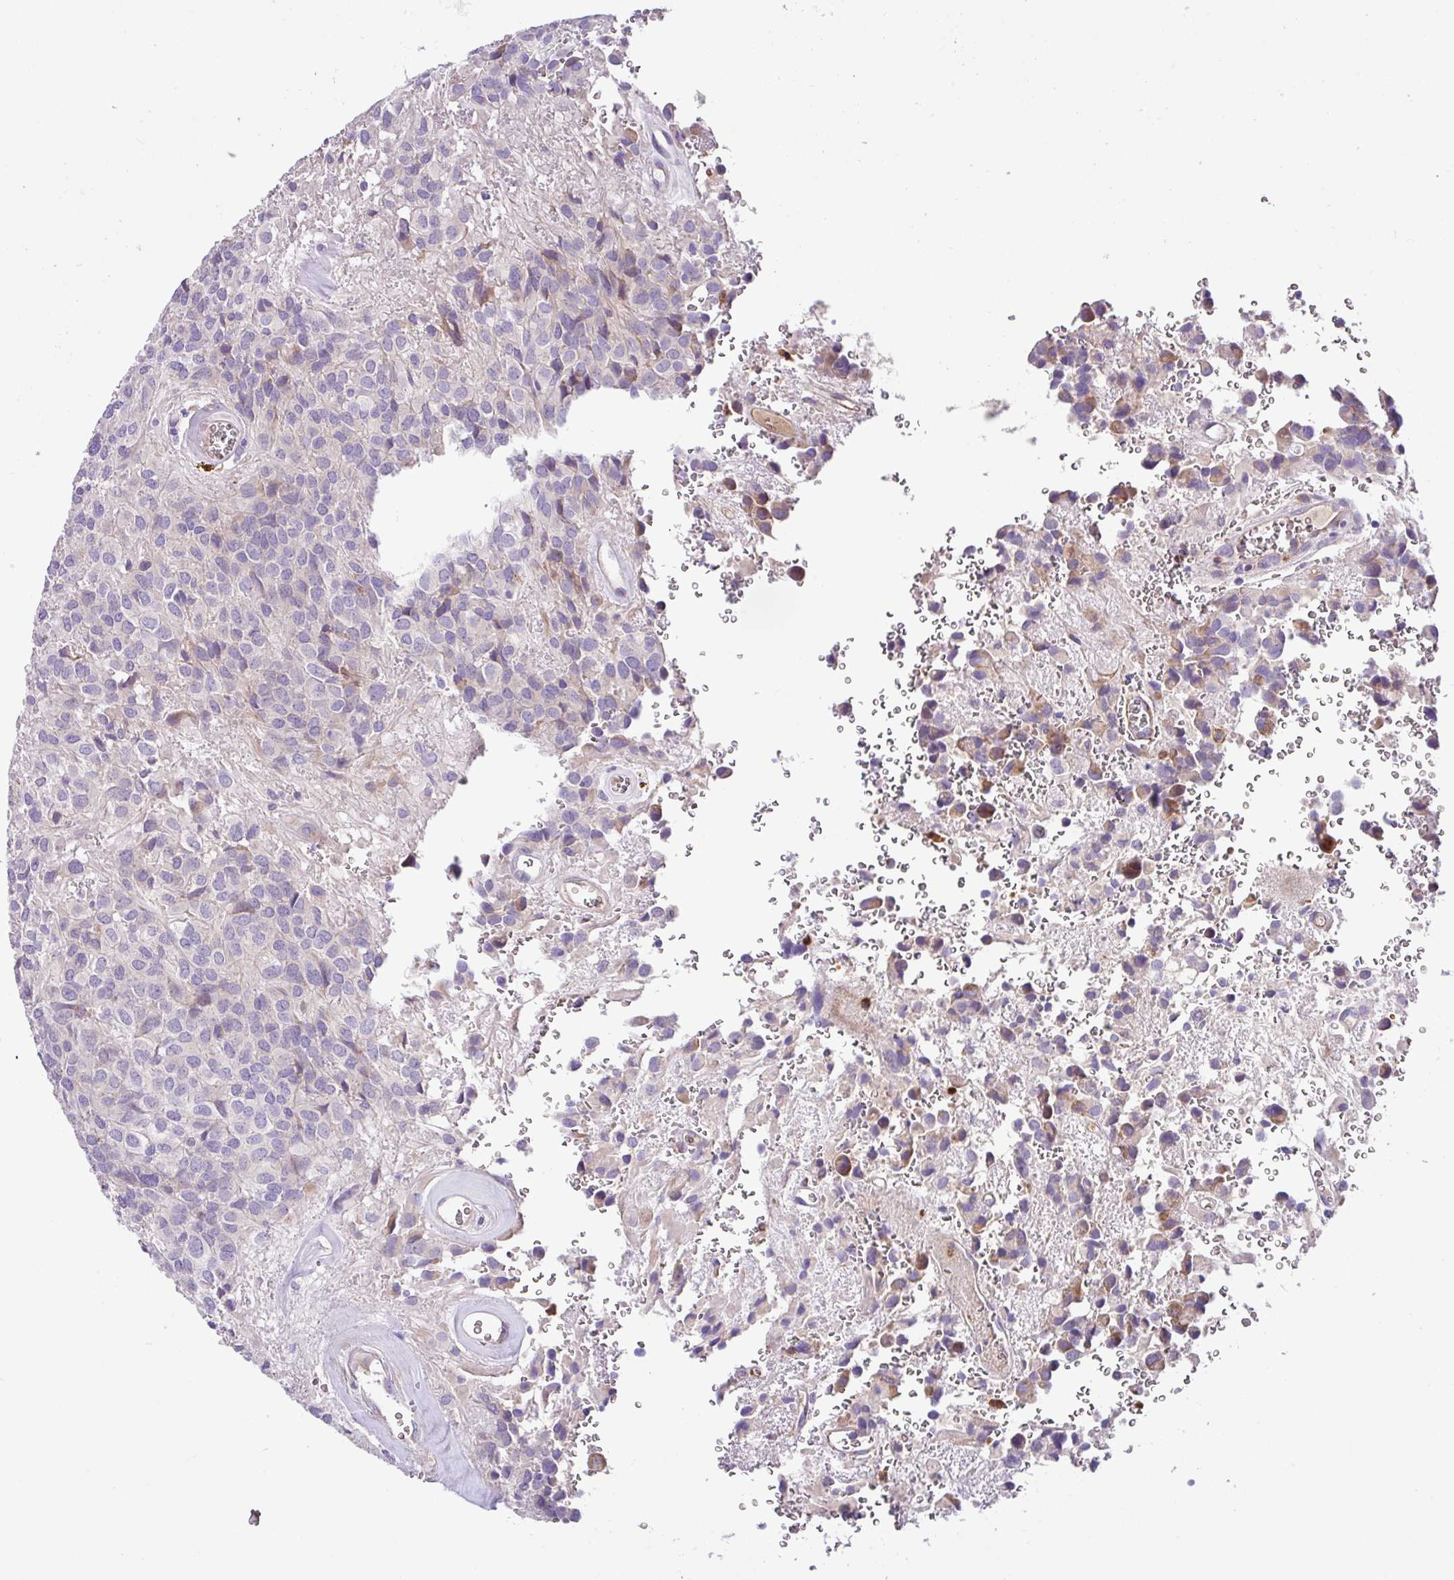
{"staining": {"intensity": "negative", "quantity": "none", "location": "none"}, "tissue": "glioma", "cell_type": "Tumor cells", "image_type": "cancer", "snomed": [{"axis": "morphology", "description": "Glioma, malignant, Low grade"}, {"axis": "topography", "description": "Brain"}], "caption": "Immunohistochemistry photomicrograph of neoplastic tissue: malignant glioma (low-grade) stained with DAB shows no significant protein staining in tumor cells.", "gene": "CRISP3", "patient": {"sex": "male", "age": 56}}